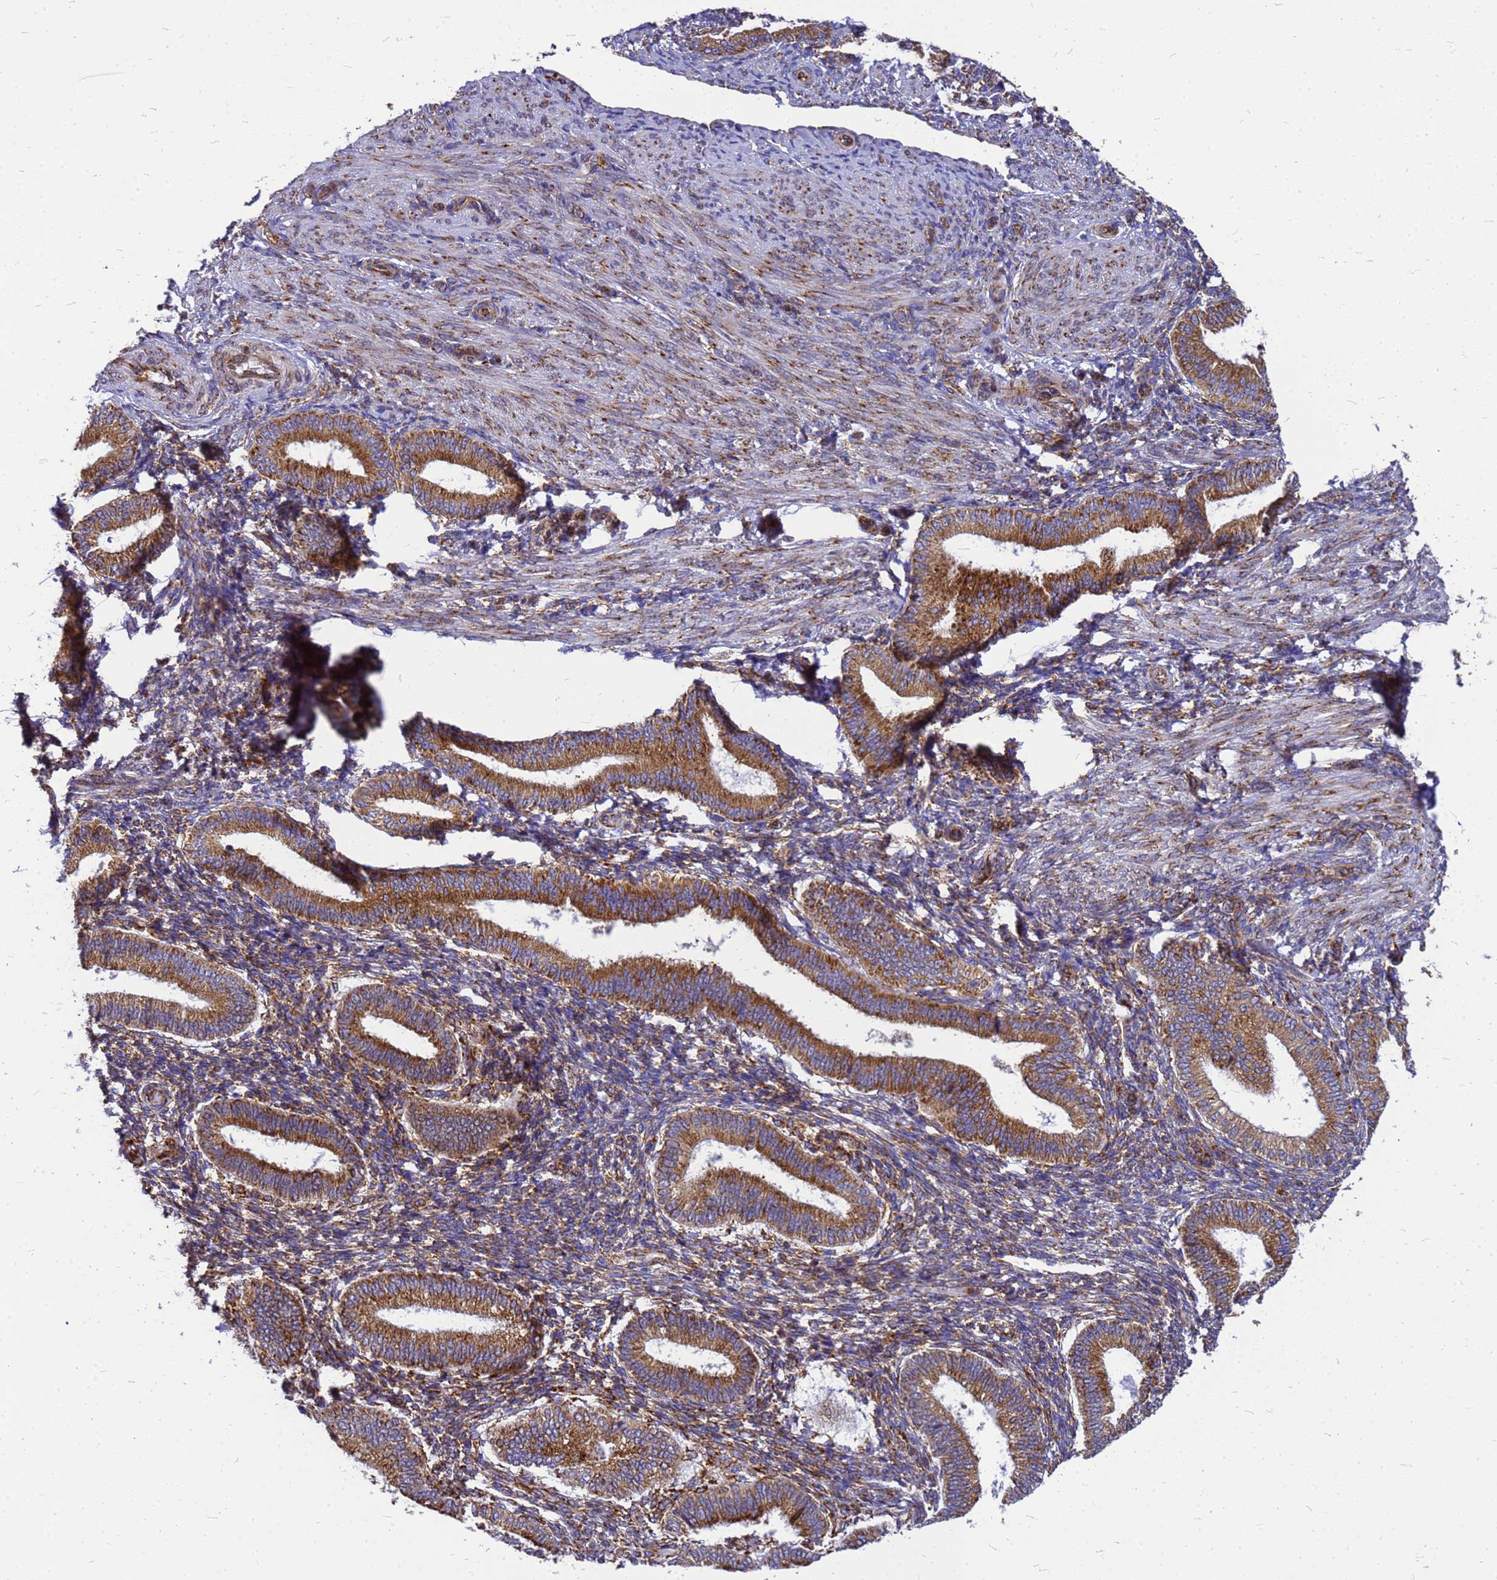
{"staining": {"intensity": "moderate", "quantity": "25%-75%", "location": "cytoplasmic/membranous"}, "tissue": "endometrium", "cell_type": "Cells in endometrial stroma", "image_type": "normal", "snomed": [{"axis": "morphology", "description": "Normal tissue, NOS"}, {"axis": "topography", "description": "Endometrium"}], "caption": "DAB (3,3'-diaminobenzidine) immunohistochemical staining of normal endometrium demonstrates moderate cytoplasmic/membranous protein staining in about 25%-75% of cells in endometrial stroma. (Stains: DAB in brown, nuclei in blue, Microscopy: brightfield microscopy at high magnification).", "gene": "EEF1D", "patient": {"sex": "female", "age": 39}}